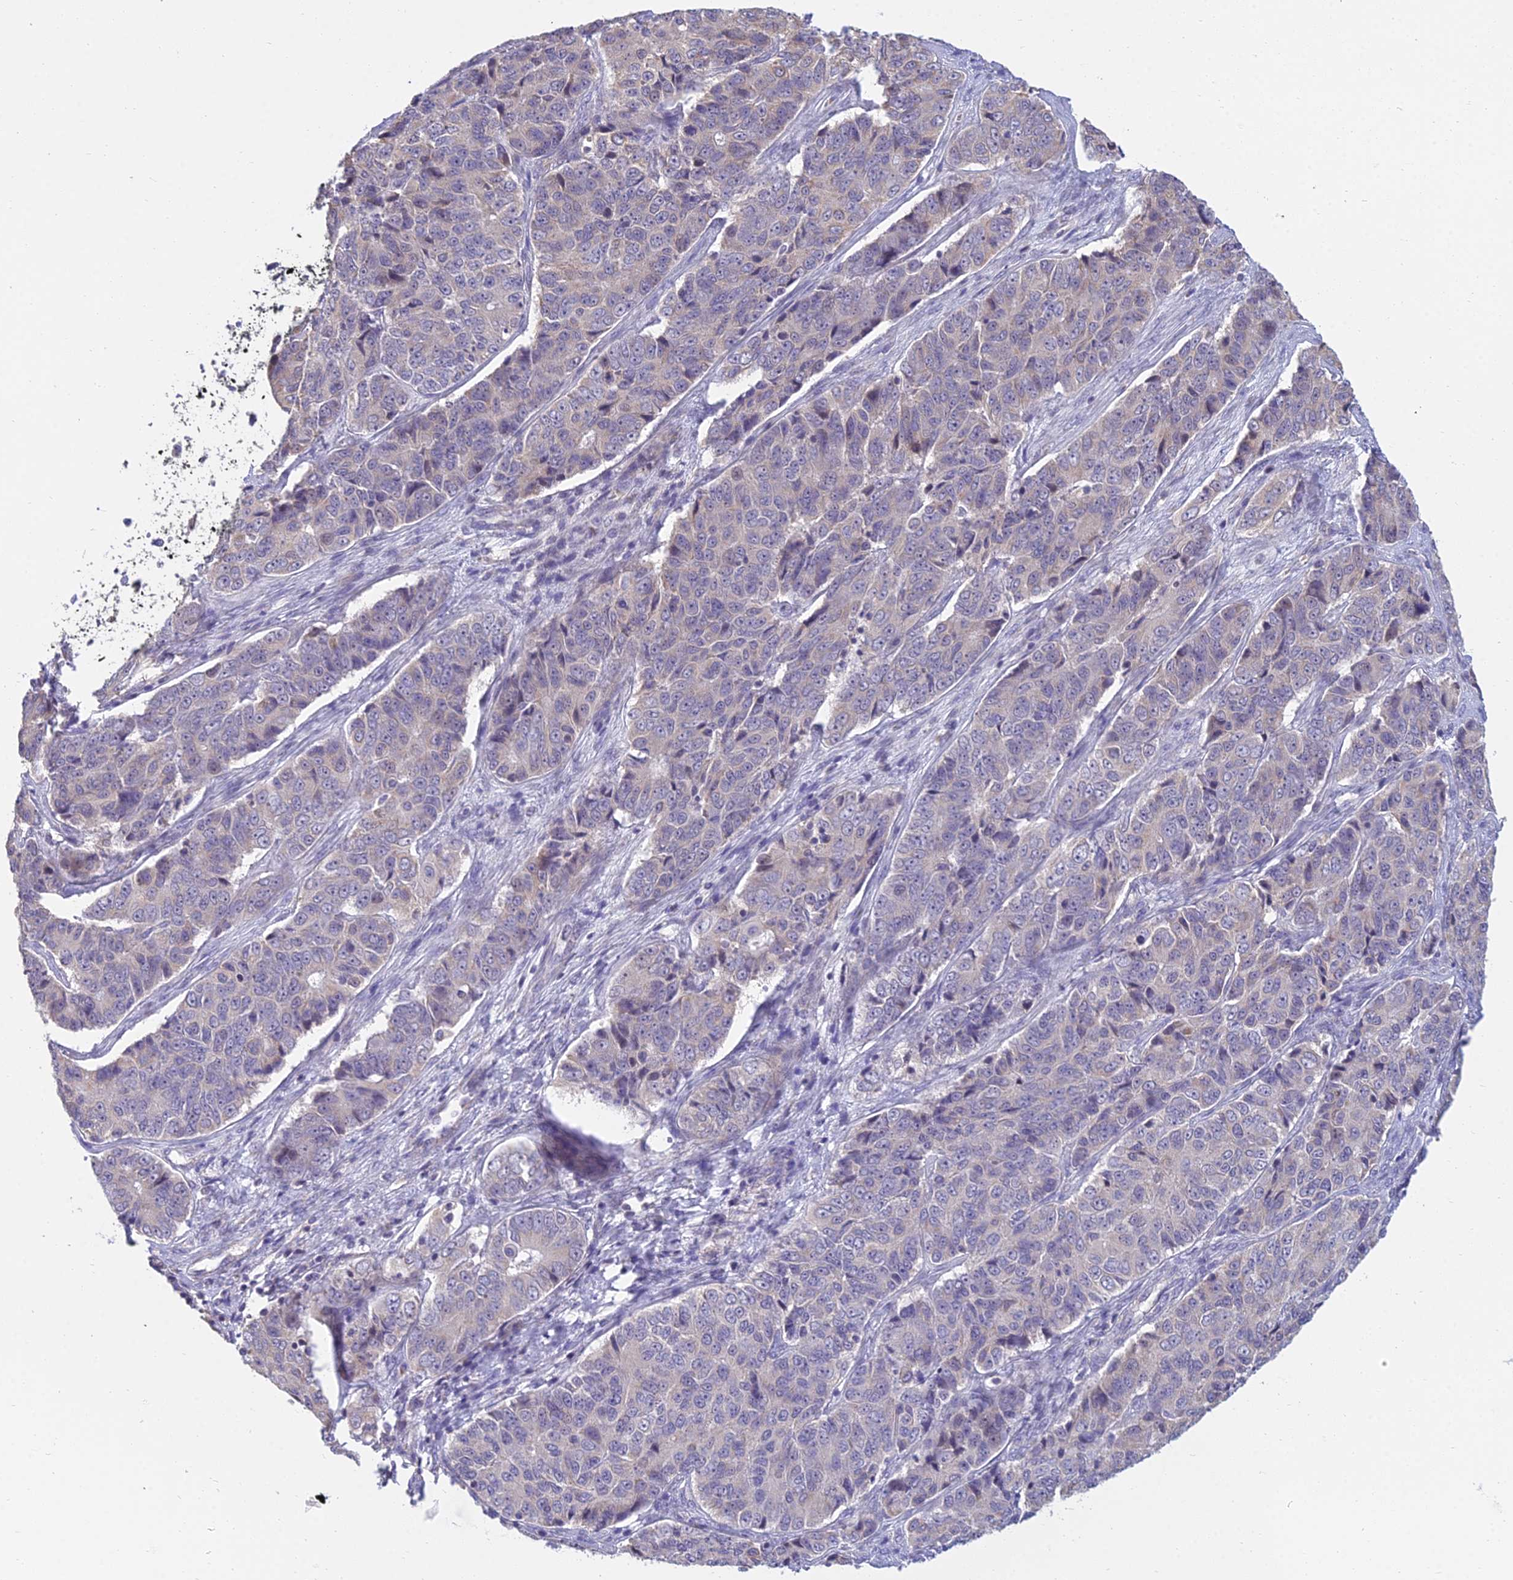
{"staining": {"intensity": "negative", "quantity": "none", "location": "none"}, "tissue": "ovarian cancer", "cell_type": "Tumor cells", "image_type": "cancer", "snomed": [{"axis": "morphology", "description": "Carcinoma, endometroid"}, {"axis": "topography", "description": "Ovary"}], "caption": "The histopathology image demonstrates no significant staining in tumor cells of ovarian cancer. Brightfield microscopy of immunohistochemistry stained with DAB (3,3'-diaminobenzidine) (brown) and hematoxylin (blue), captured at high magnification.", "gene": "CFAP206", "patient": {"sex": "female", "age": 51}}